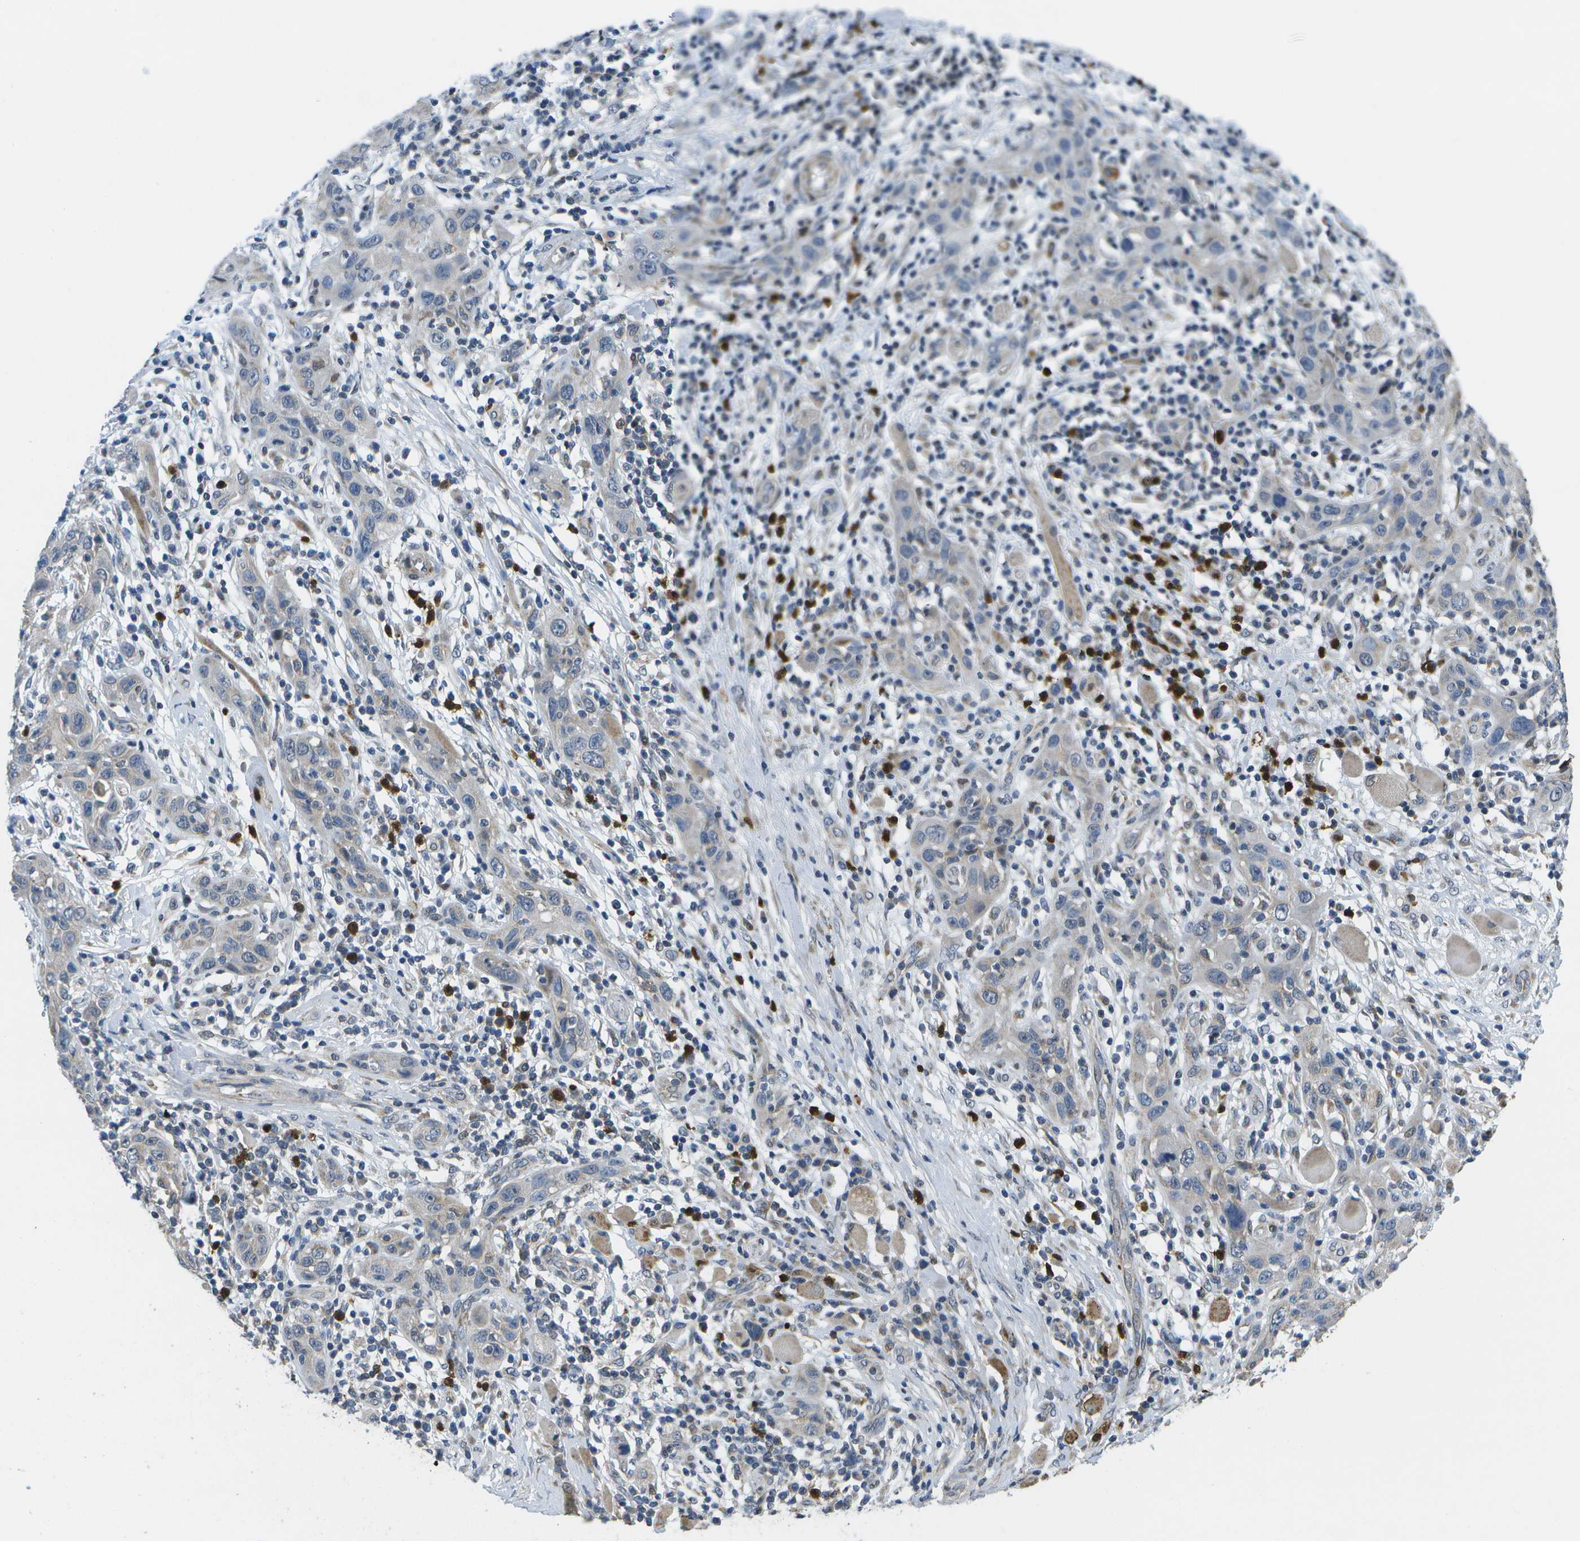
{"staining": {"intensity": "negative", "quantity": "none", "location": "none"}, "tissue": "skin cancer", "cell_type": "Tumor cells", "image_type": "cancer", "snomed": [{"axis": "morphology", "description": "Squamous cell carcinoma, NOS"}, {"axis": "topography", "description": "Skin"}], "caption": "Tumor cells show no significant staining in squamous cell carcinoma (skin).", "gene": "GALNT15", "patient": {"sex": "female", "age": 88}}